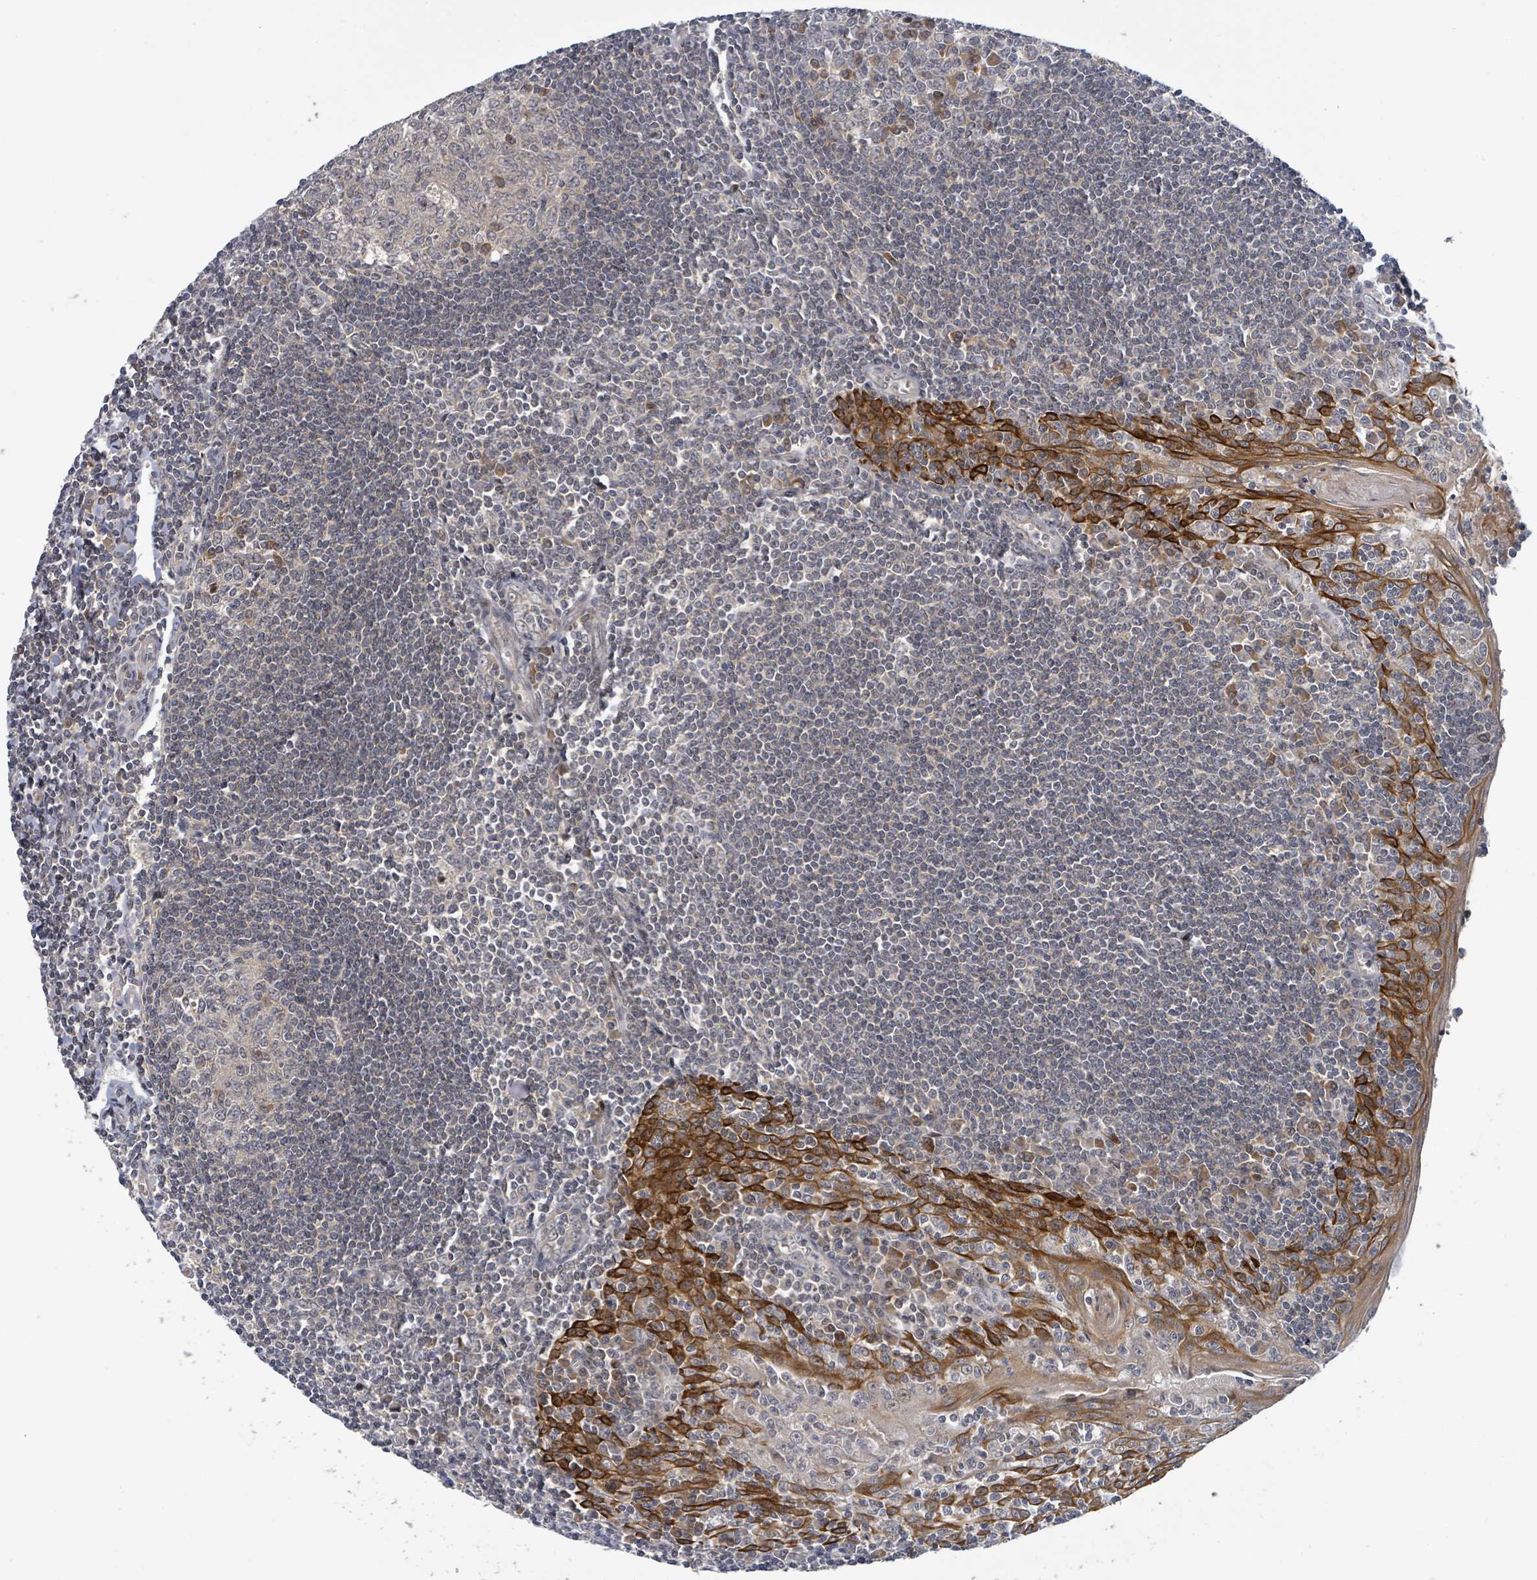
{"staining": {"intensity": "moderate", "quantity": "<25%", "location": "cytoplasmic/membranous"}, "tissue": "tonsil", "cell_type": "Germinal center cells", "image_type": "normal", "snomed": [{"axis": "morphology", "description": "Normal tissue, NOS"}, {"axis": "topography", "description": "Tonsil"}], "caption": "Immunohistochemistry image of unremarkable tonsil stained for a protein (brown), which demonstrates low levels of moderate cytoplasmic/membranous positivity in approximately <25% of germinal center cells.", "gene": "ITGA11", "patient": {"sex": "male", "age": 27}}